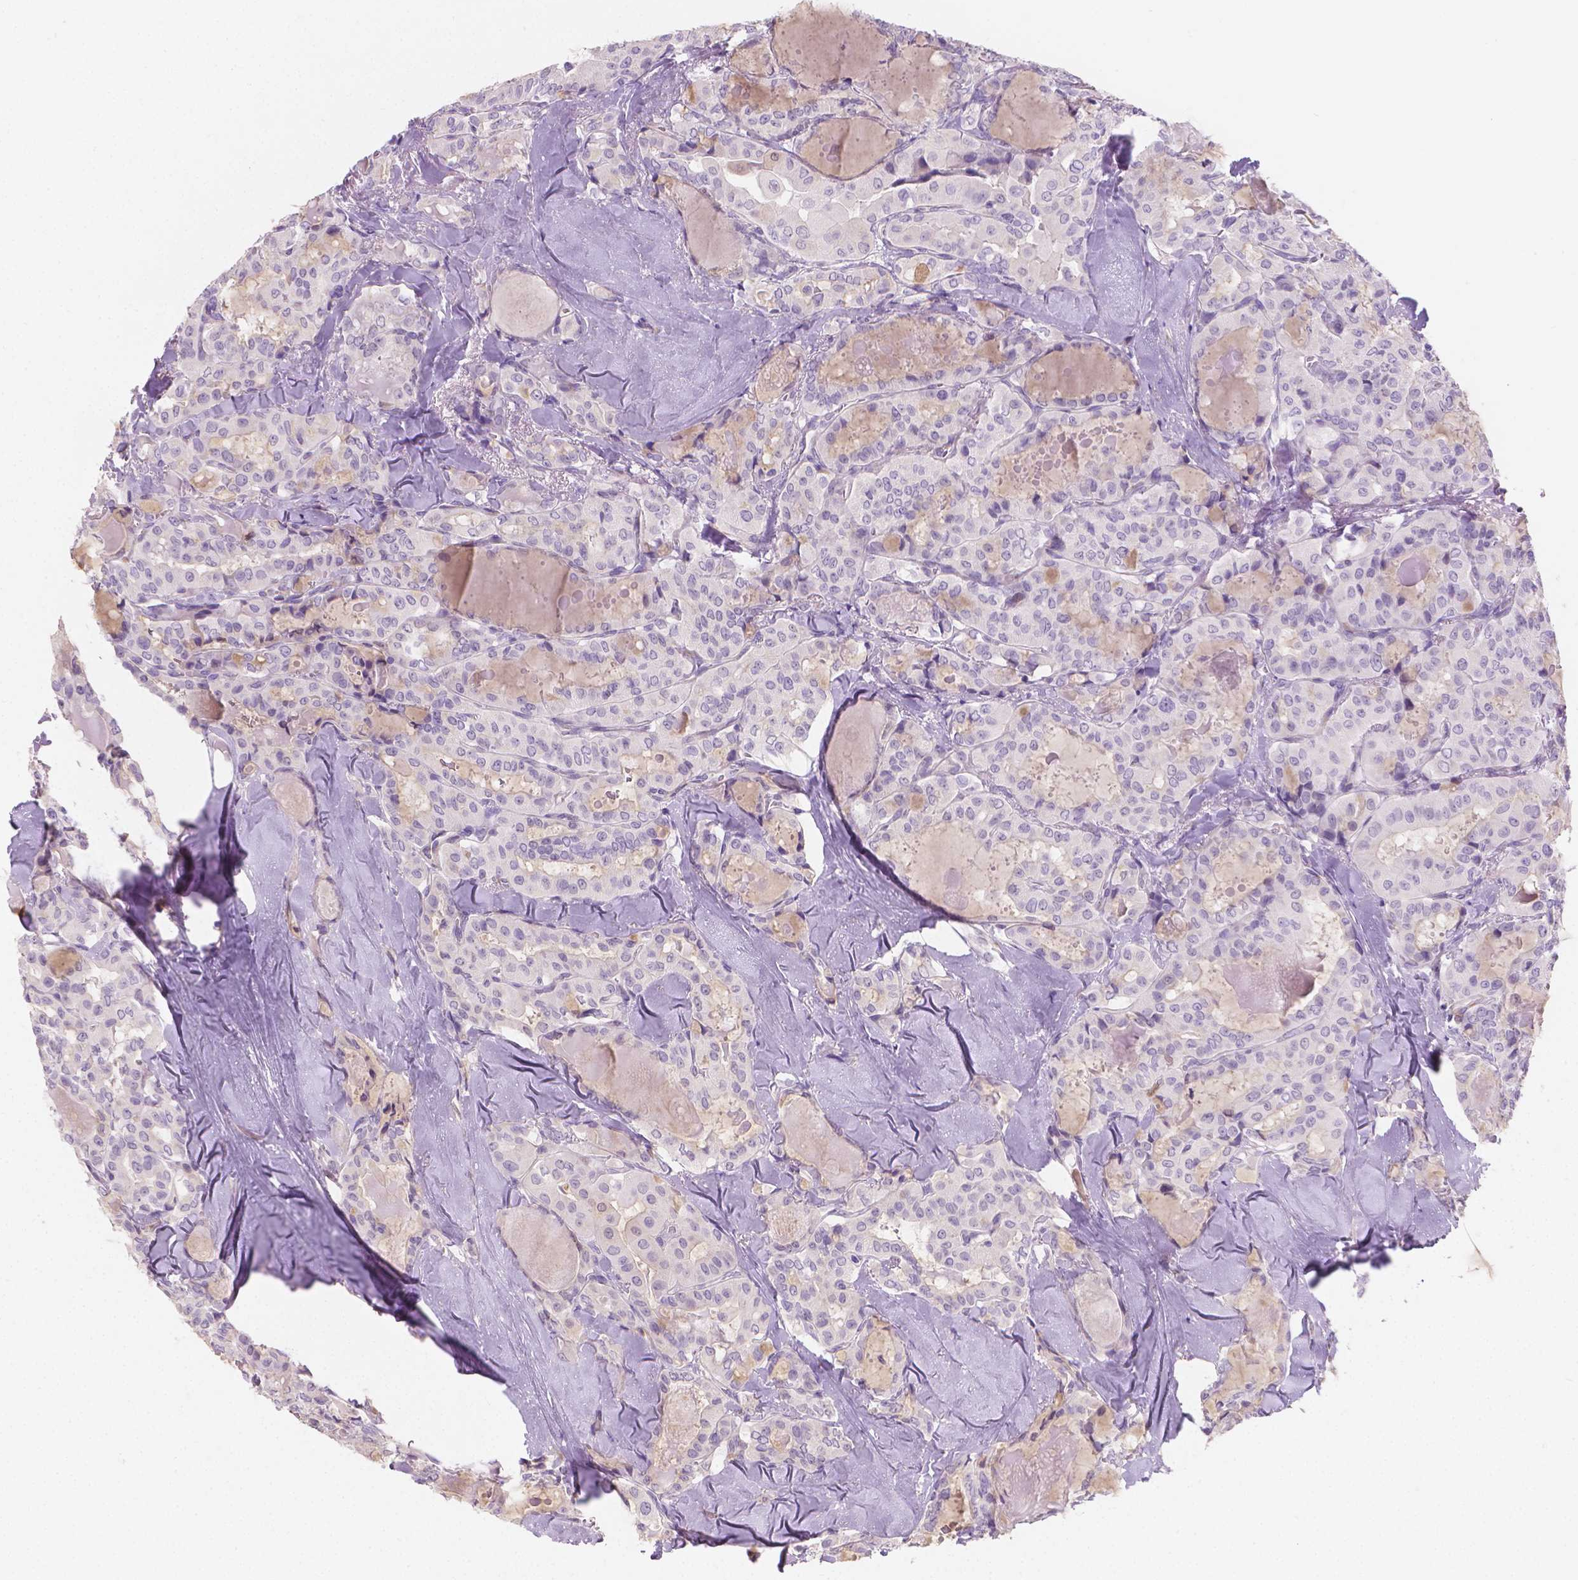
{"staining": {"intensity": "negative", "quantity": "none", "location": "none"}, "tissue": "thyroid cancer", "cell_type": "Tumor cells", "image_type": "cancer", "snomed": [{"axis": "morphology", "description": "Papillary adenocarcinoma, NOS"}, {"axis": "topography", "description": "Thyroid gland"}], "caption": "This is an immunohistochemistry (IHC) micrograph of thyroid cancer (papillary adenocarcinoma). There is no staining in tumor cells.", "gene": "GSDMA", "patient": {"sex": "female", "age": 41}}